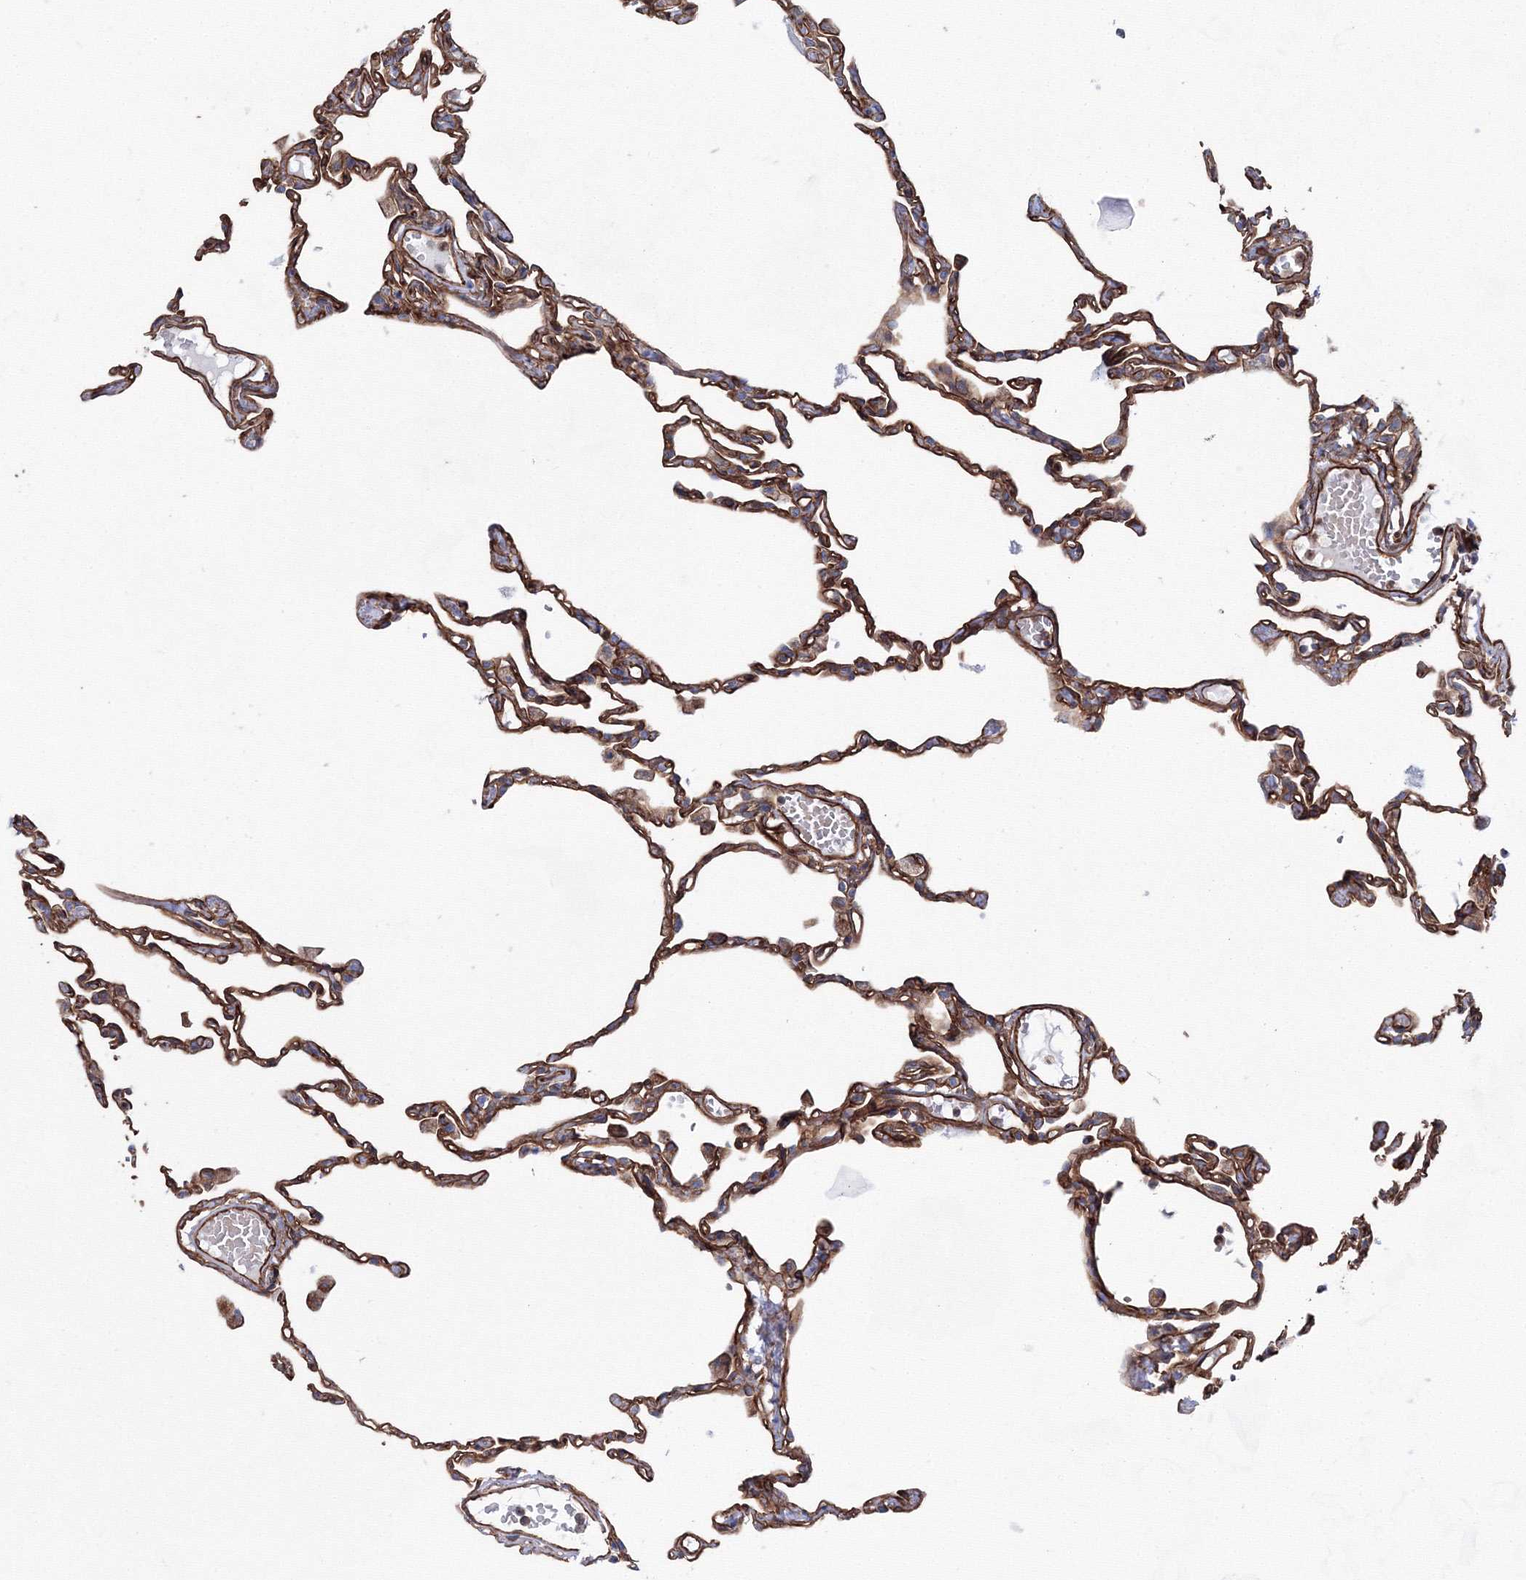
{"staining": {"intensity": "moderate", "quantity": ">75%", "location": "cytoplasmic/membranous"}, "tissue": "lung", "cell_type": "Alveolar cells", "image_type": "normal", "snomed": [{"axis": "morphology", "description": "Normal tissue, NOS"}, {"axis": "topography", "description": "Lung"}], "caption": "Alveolar cells display moderate cytoplasmic/membranous expression in about >75% of cells in normal lung.", "gene": "ANKRD37", "patient": {"sex": "female", "age": 49}}